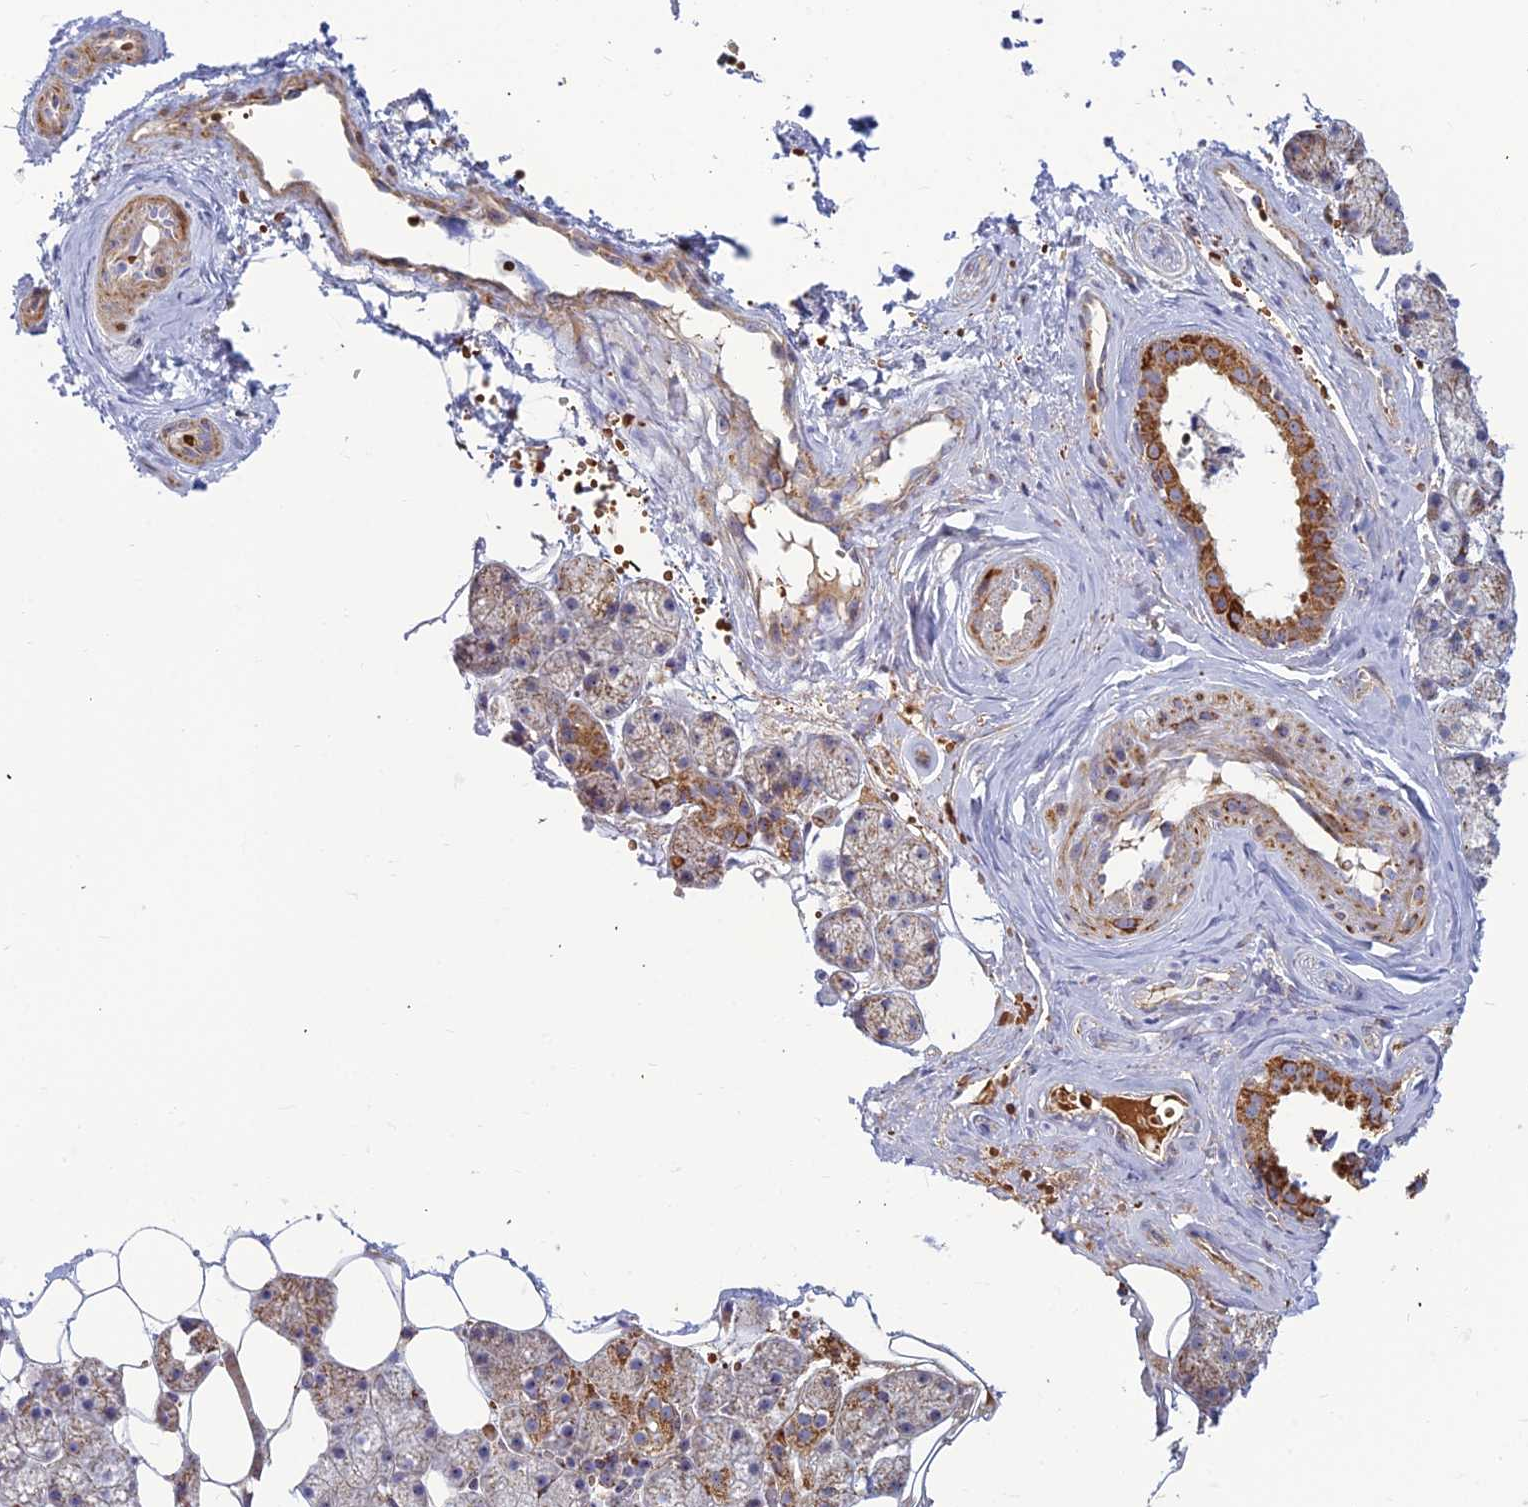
{"staining": {"intensity": "strong", "quantity": "25%-75%", "location": "cytoplasmic/membranous"}, "tissue": "salivary gland", "cell_type": "Glandular cells", "image_type": "normal", "snomed": [{"axis": "morphology", "description": "Normal tissue, NOS"}, {"axis": "topography", "description": "Salivary gland"}], "caption": "Strong cytoplasmic/membranous protein positivity is present in approximately 25%-75% of glandular cells in salivary gland. The staining was performed using DAB (3,3'-diaminobenzidine) to visualize the protein expression in brown, while the nuclei were stained in blue with hematoxylin (Magnification: 20x).", "gene": "SLC35F4", "patient": {"sex": "male", "age": 62}}